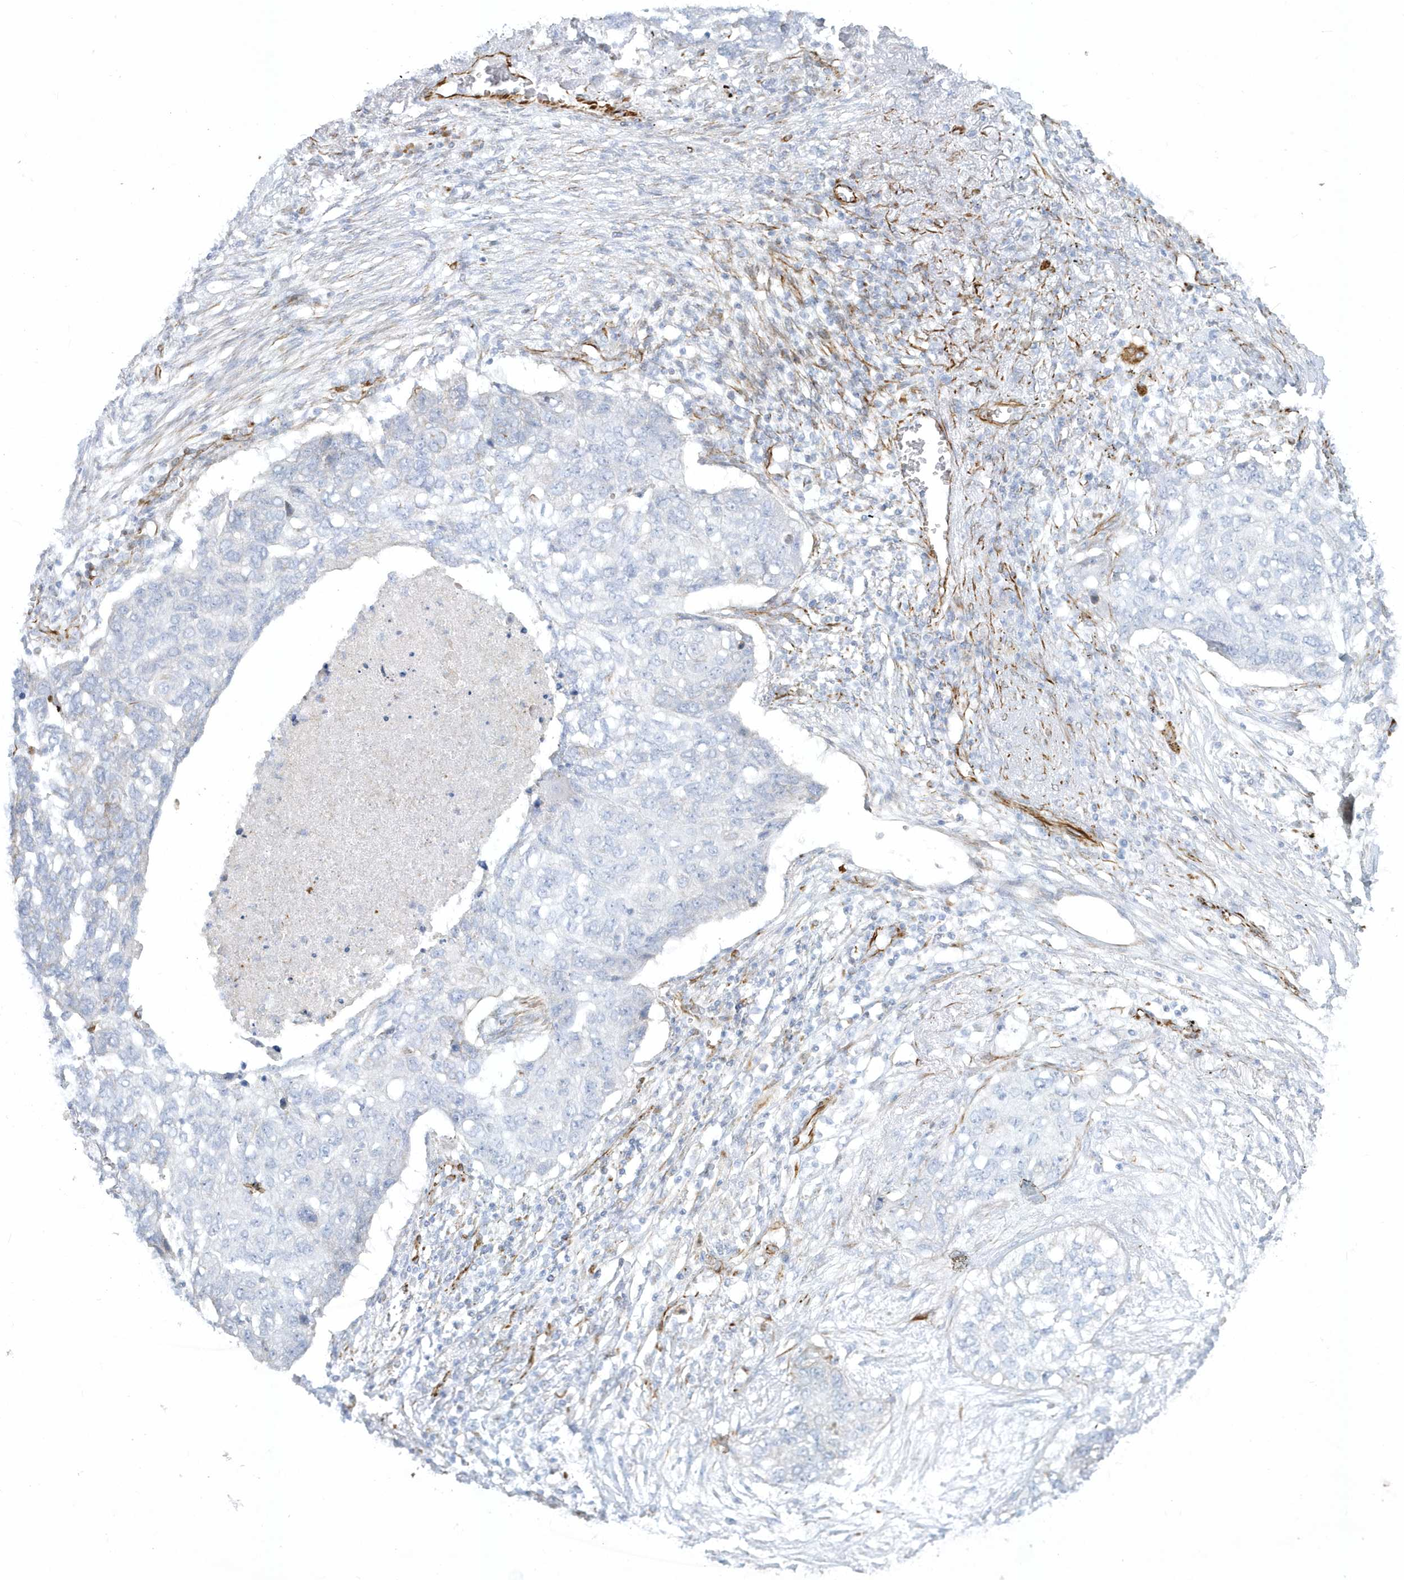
{"staining": {"intensity": "negative", "quantity": "none", "location": "none"}, "tissue": "lung cancer", "cell_type": "Tumor cells", "image_type": "cancer", "snomed": [{"axis": "morphology", "description": "Squamous cell carcinoma, NOS"}, {"axis": "topography", "description": "Lung"}], "caption": "This is an IHC photomicrograph of lung squamous cell carcinoma. There is no positivity in tumor cells.", "gene": "PPIL6", "patient": {"sex": "female", "age": 63}}